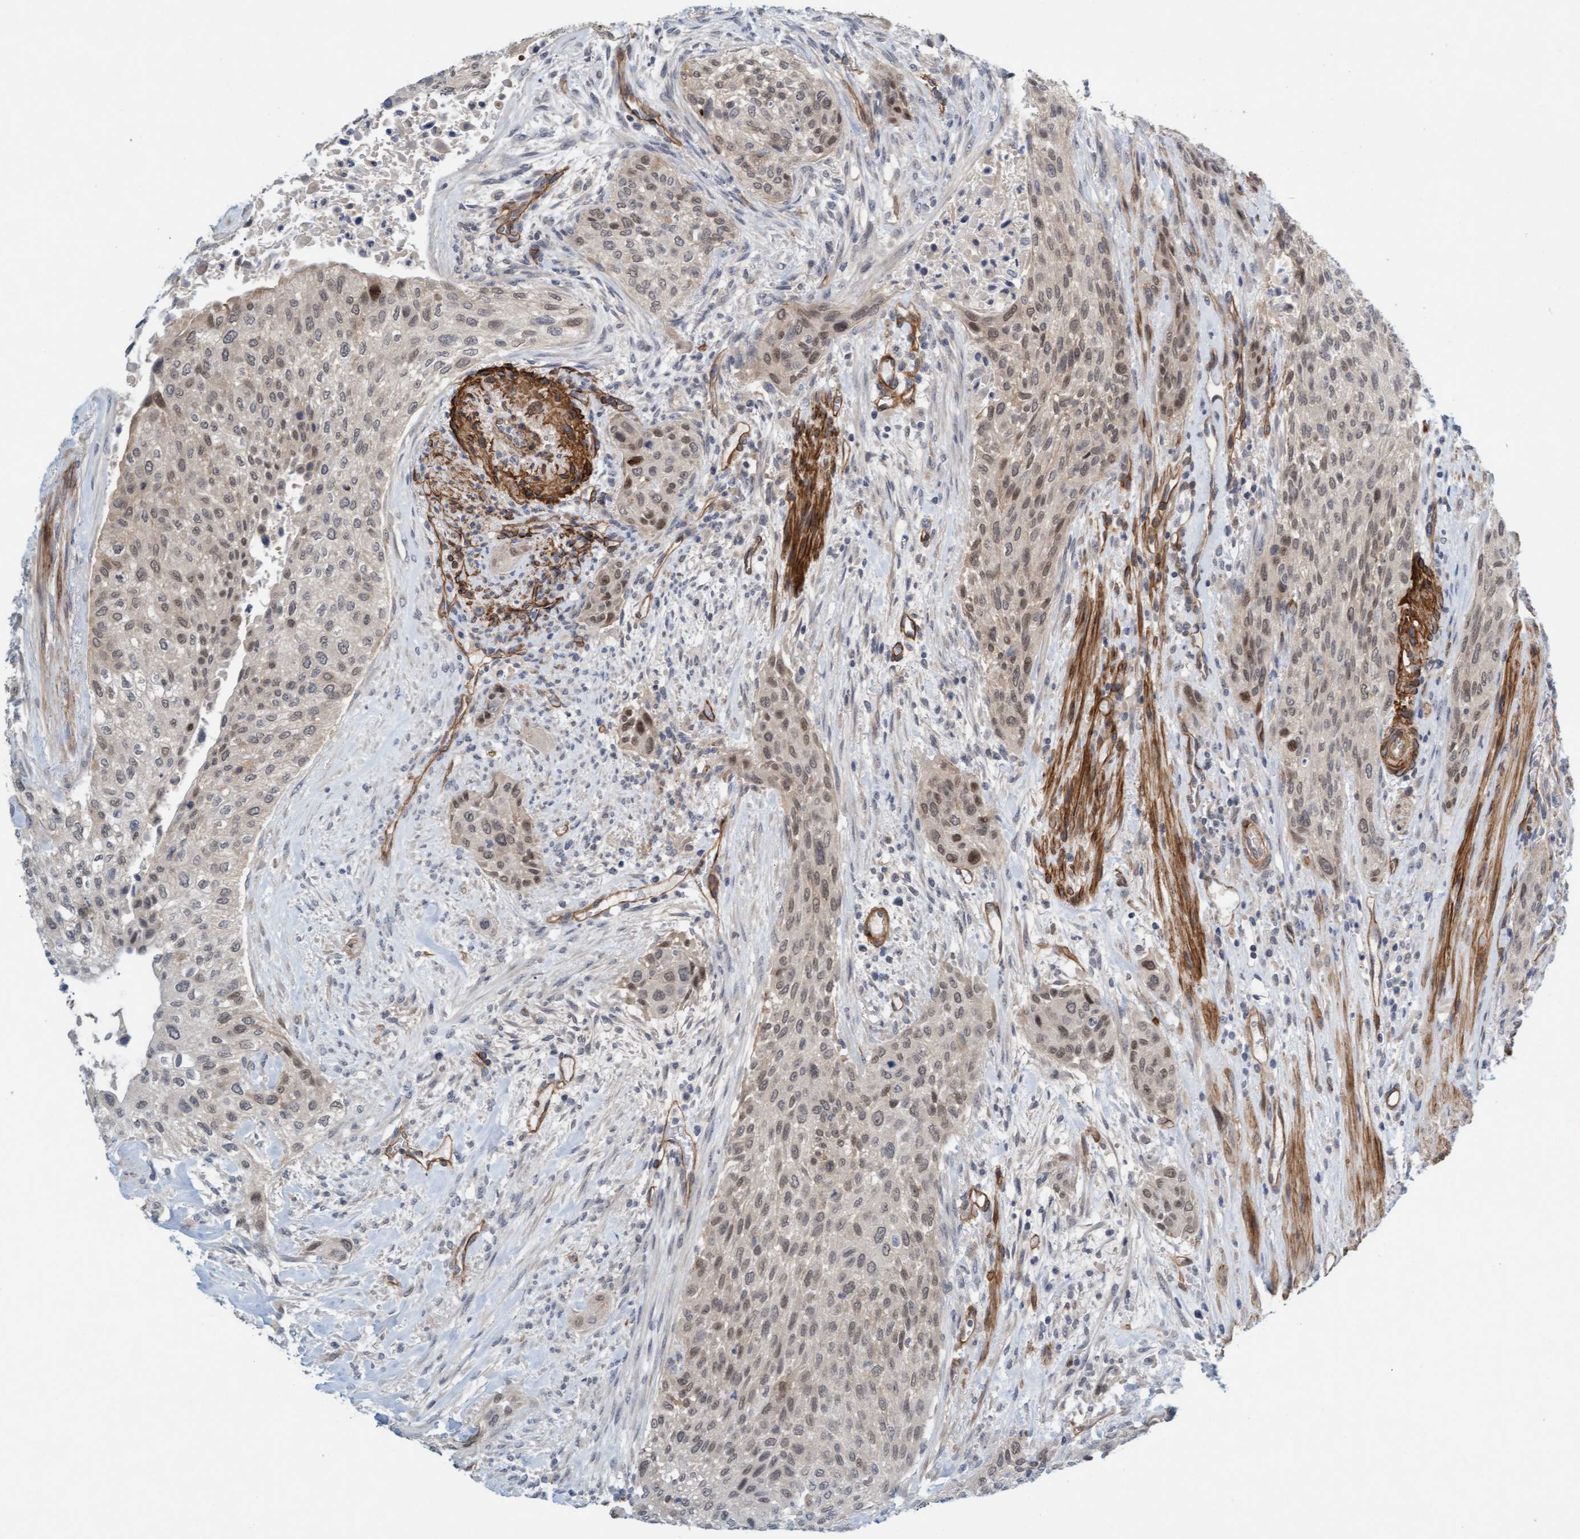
{"staining": {"intensity": "weak", "quantity": ">75%", "location": "cytoplasmic/membranous,nuclear"}, "tissue": "urothelial cancer", "cell_type": "Tumor cells", "image_type": "cancer", "snomed": [{"axis": "morphology", "description": "Urothelial carcinoma, Low grade"}, {"axis": "morphology", "description": "Urothelial carcinoma, High grade"}, {"axis": "topography", "description": "Urinary bladder"}], "caption": "This is a photomicrograph of immunohistochemistry staining of urothelial cancer, which shows weak positivity in the cytoplasmic/membranous and nuclear of tumor cells.", "gene": "TSTD2", "patient": {"sex": "male", "age": 35}}